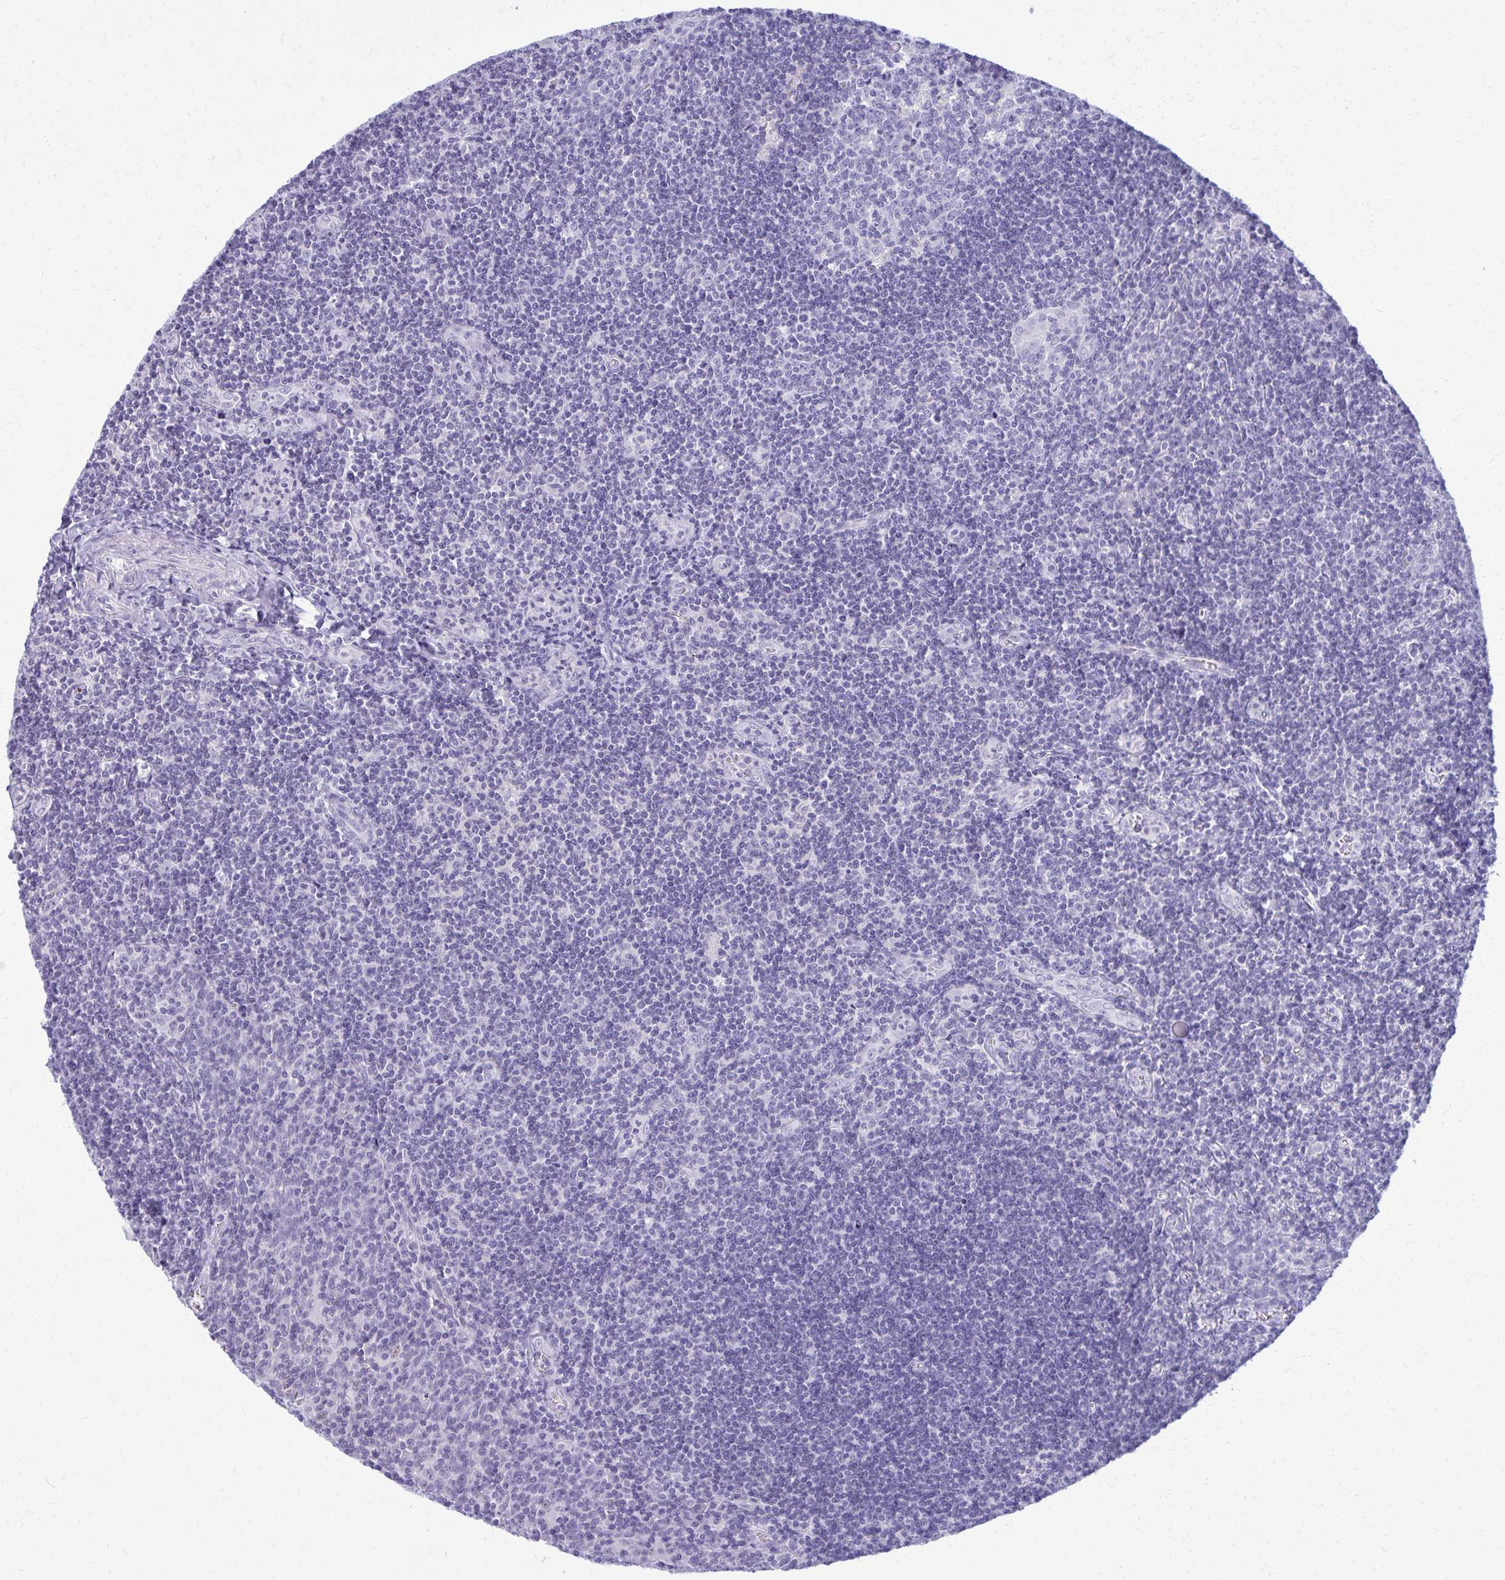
{"staining": {"intensity": "negative", "quantity": "none", "location": "none"}, "tissue": "tonsil", "cell_type": "Germinal center cells", "image_type": "normal", "snomed": [{"axis": "morphology", "description": "Normal tissue, NOS"}, {"axis": "morphology", "description": "Inflammation, NOS"}, {"axis": "topography", "description": "Tonsil"}], "caption": "Germinal center cells show no significant positivity in benign tonsil. The staining is performed using DAB (3,3'-diaminobenzidine) brown chromogen with nuclei counter-stained in using hematoxylin.", "gene": "ACSM2A", "patient": {"sex": "female", "age": 31}}